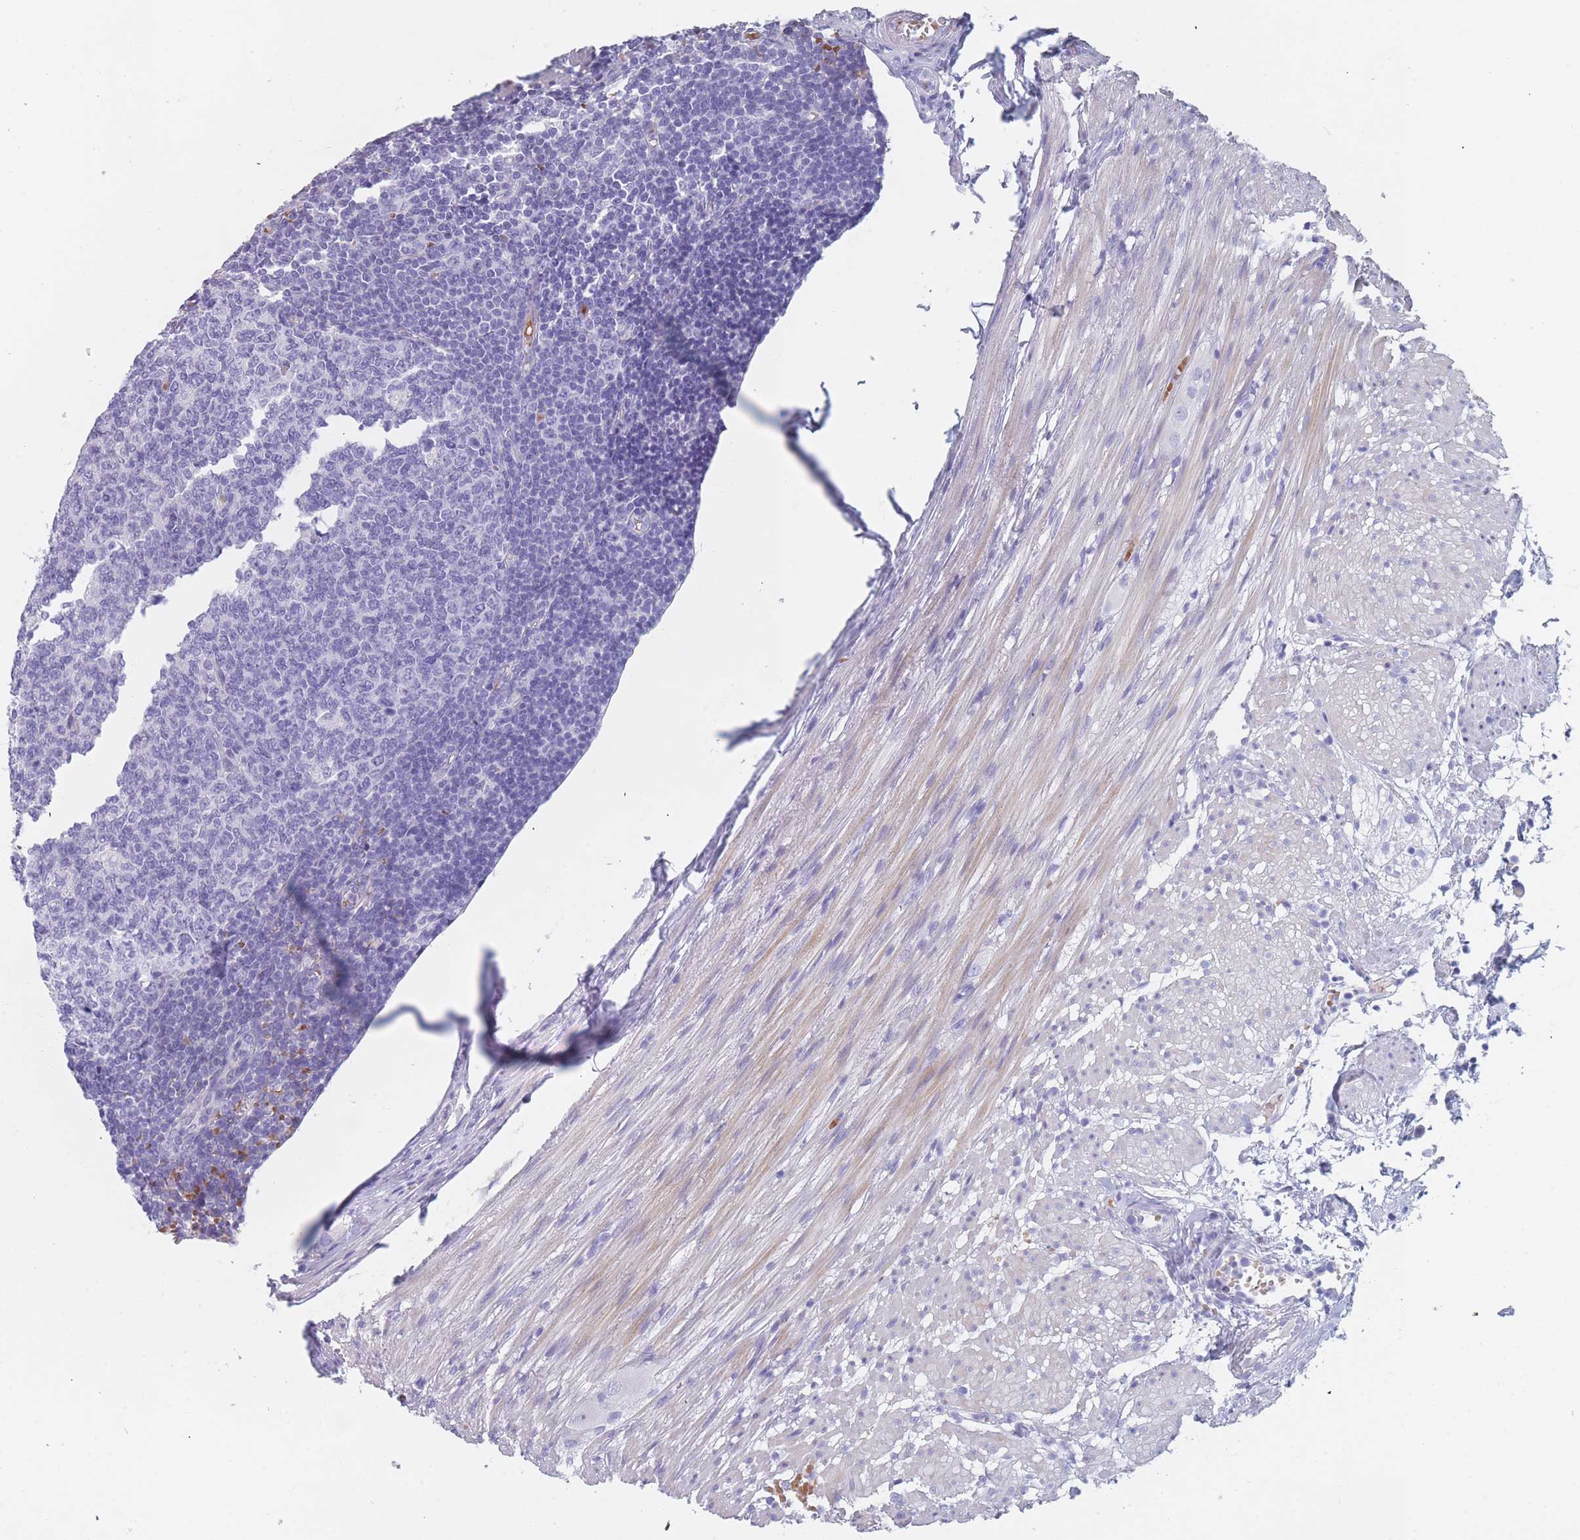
{"staining": {"intensity": "negative", "quantity": "none", "location": "none"}, "tissue": "appendix", "cell_type": "Glandular cells", "image_type": "normal", "snomed": [{"axis": "morphology", "description": "Normal tissue, NOS"}, {"axis": "topography", "description": "Appendix"}], "caption": "Human appendix stained for a protein using immunohistochemistry reveals no staining in glandular cells.", "gene": "OR5D16", "patient": {"sex": "male", "age": 83}}